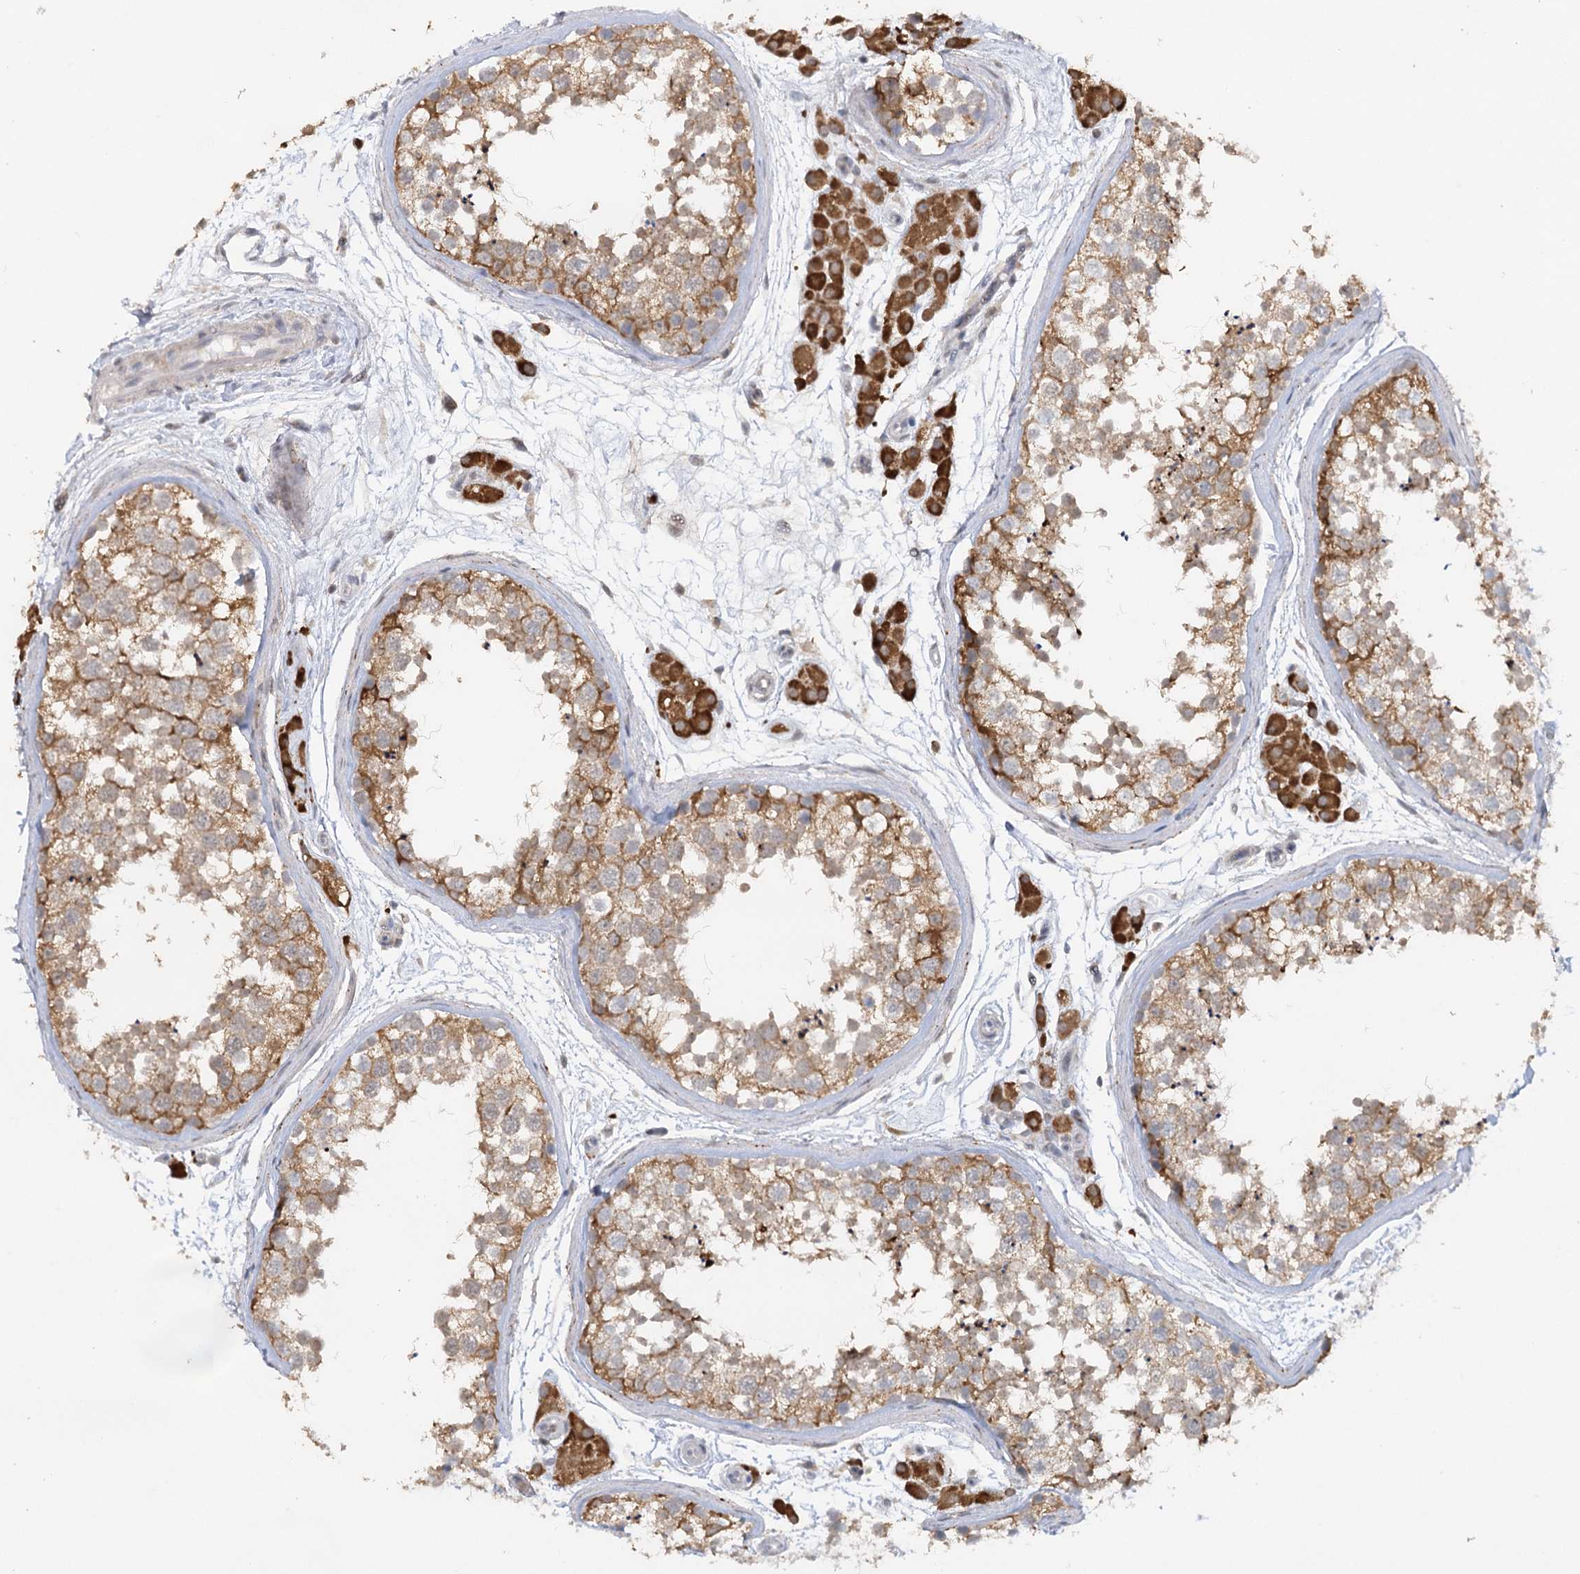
{"staining": {"intensity": "moderate", "quantity": ">75%", "location": "cytoplasmic/membranous"}, "tissue": "testis", "cell_type": "Cells in seminiferous ducts", "image_type": "normal", "snomed": [{"axis": "morphology", "description": "Normal tissue, NOS"}, {"axis": "topography", "description": "Testis"}], "caption": "Protein staining by IHC reveals moderate cytoplasmic/membranous expression in about >75% of cells in seminiferous ducts in benign testis. The staining is performed using DAB brown chromogen to label protein expression. The nuclei are counter-stained blue using hematoxylin.", "gene": "TRAF3IP1", "patient": {"sex": "male", "age": 56}}